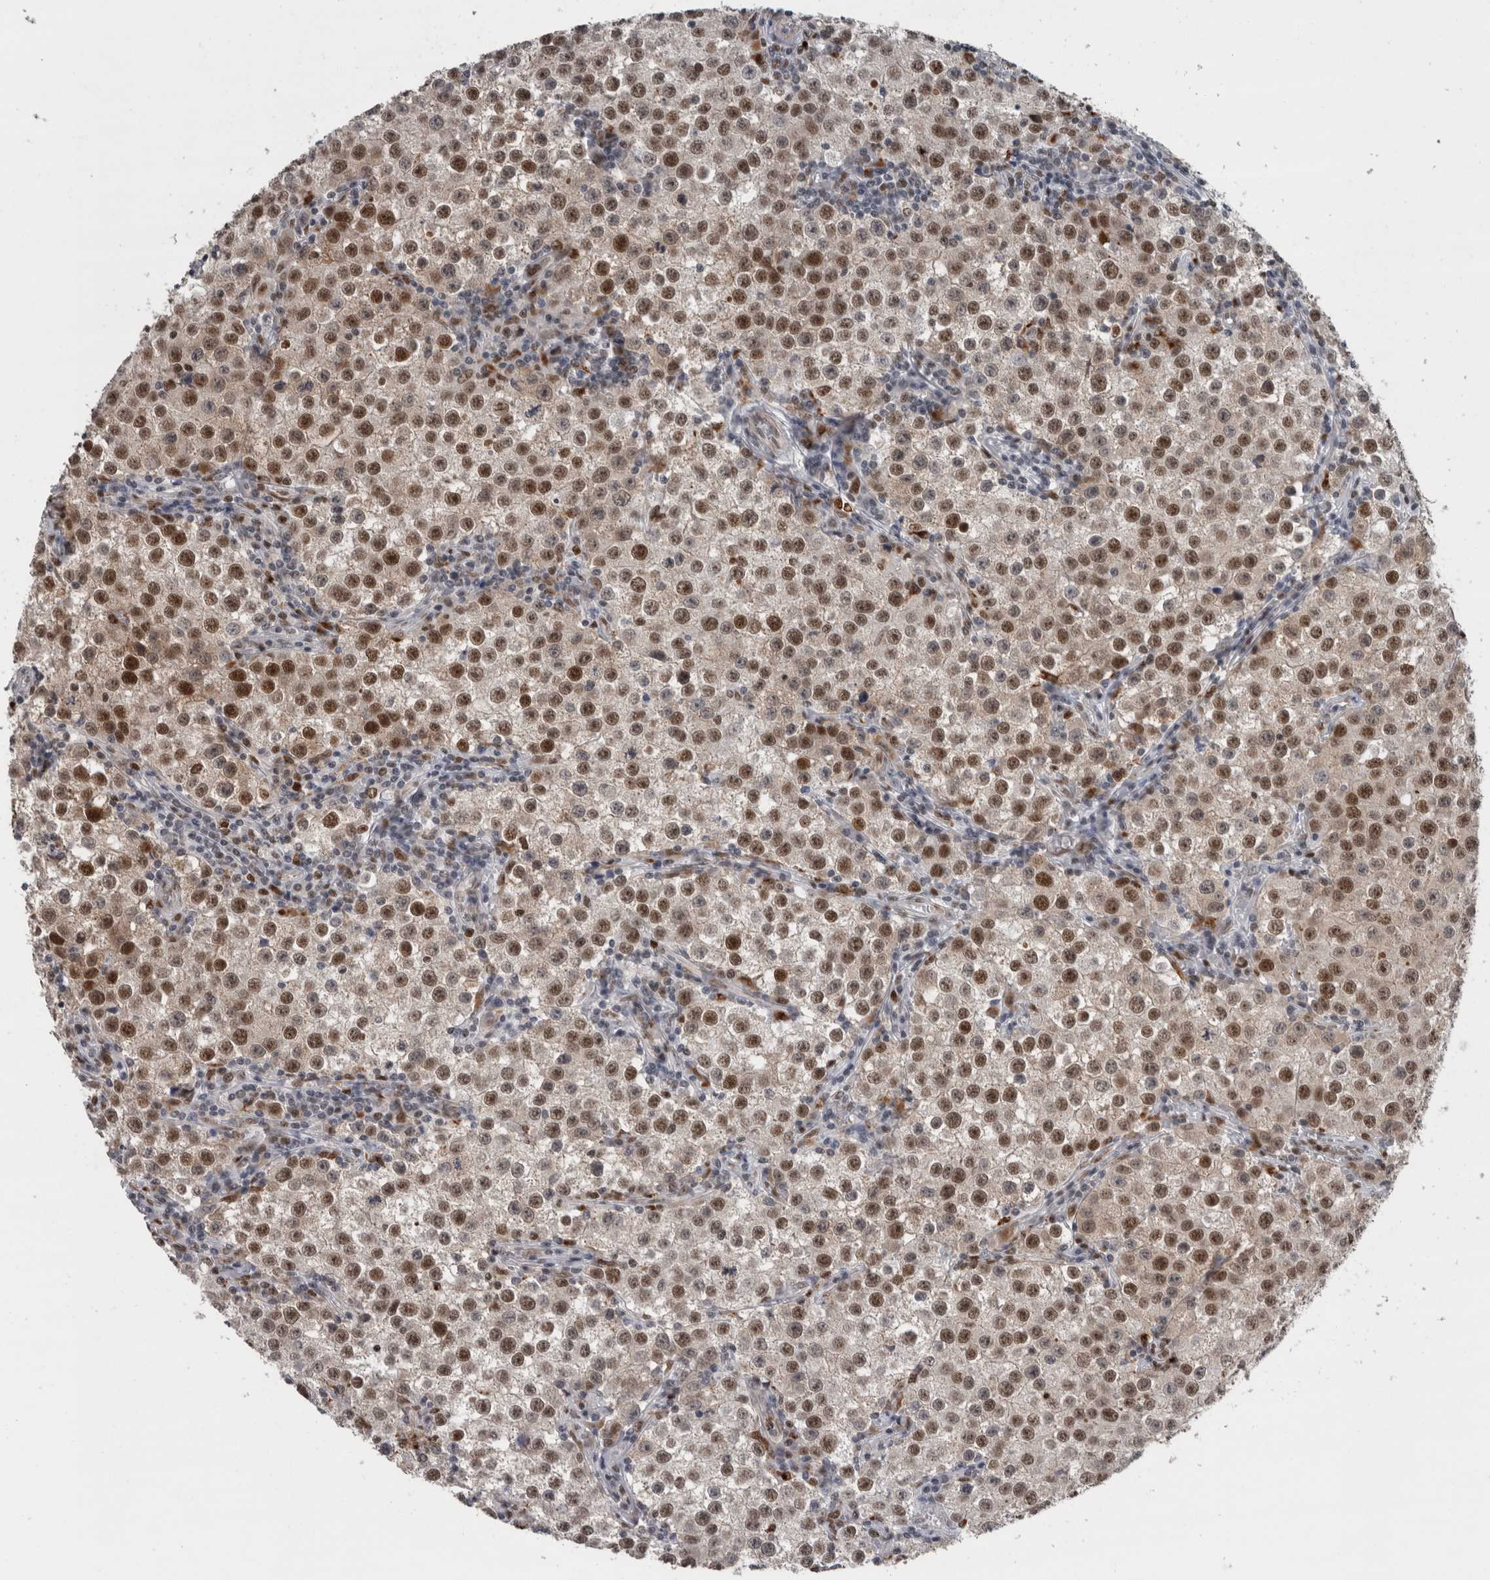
{"staining": {"intensity": "strong", "quantity": ">75%", "location": "cytoplasmic/membranous,nuclear"}, "tissue": "testis cancer", "cell_type": "Tumor cells", "image_type": "cancer", "snomed": [{"axis": "morphology", "description": "Seminoma, NOS"}, {"axis": "morphology", "description": "Carcinoma, Embryonal, NOS"}, {"axis": "topography", "description": "Testis"}], "caption": "Human testis cancer (embryonal carcinoma) stained for a protein (brown) demonstrates strong cytoplasmic/membranous and nuclear positive expression in approximately >75% of tumor cells.", "gene": "POLD2", "patient": {"sex": "male", "age": 43}}